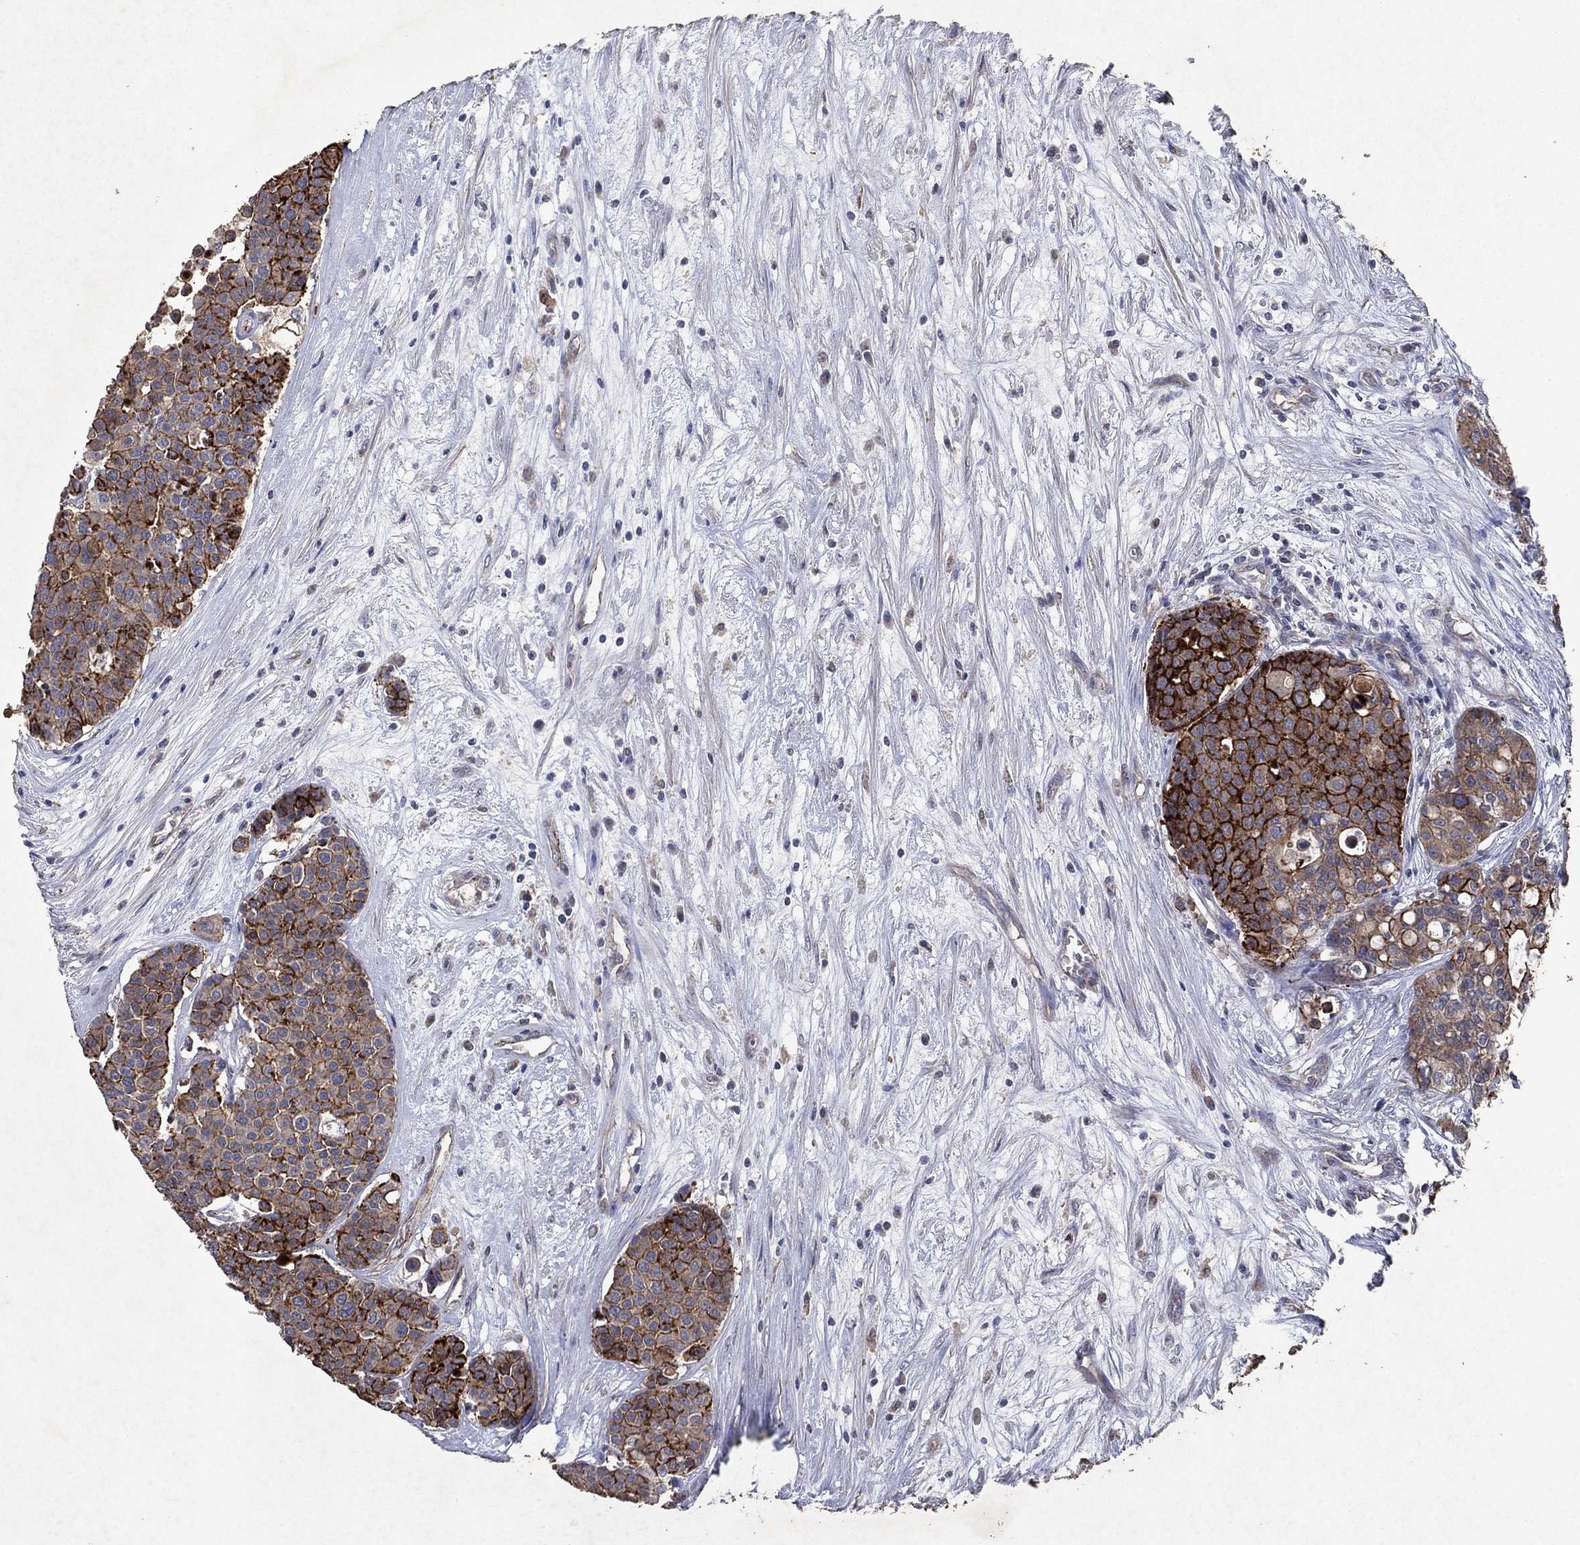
{"staining": {"intensity": "strong", "quantity": "25%-75%", "location": "cytoplasmic/membranous"}, "tissue": "carcinoid", "cell_type": "Tumor cells", "image_type": "cancer", "snomed": [{"axis": "morphology", "description": "Carcinoid, malignant, NOS"}, {"axis": "topography", "description": "Colon"}], "caption": "This histopathology image demonstrates IHC staining of human carcinoid, with high strong cytoplasmic/membranous staining in approximately 25%-75% of tumor cells.", "gene": "FRG1", "patient": {"sex": "male", "age": 81}}